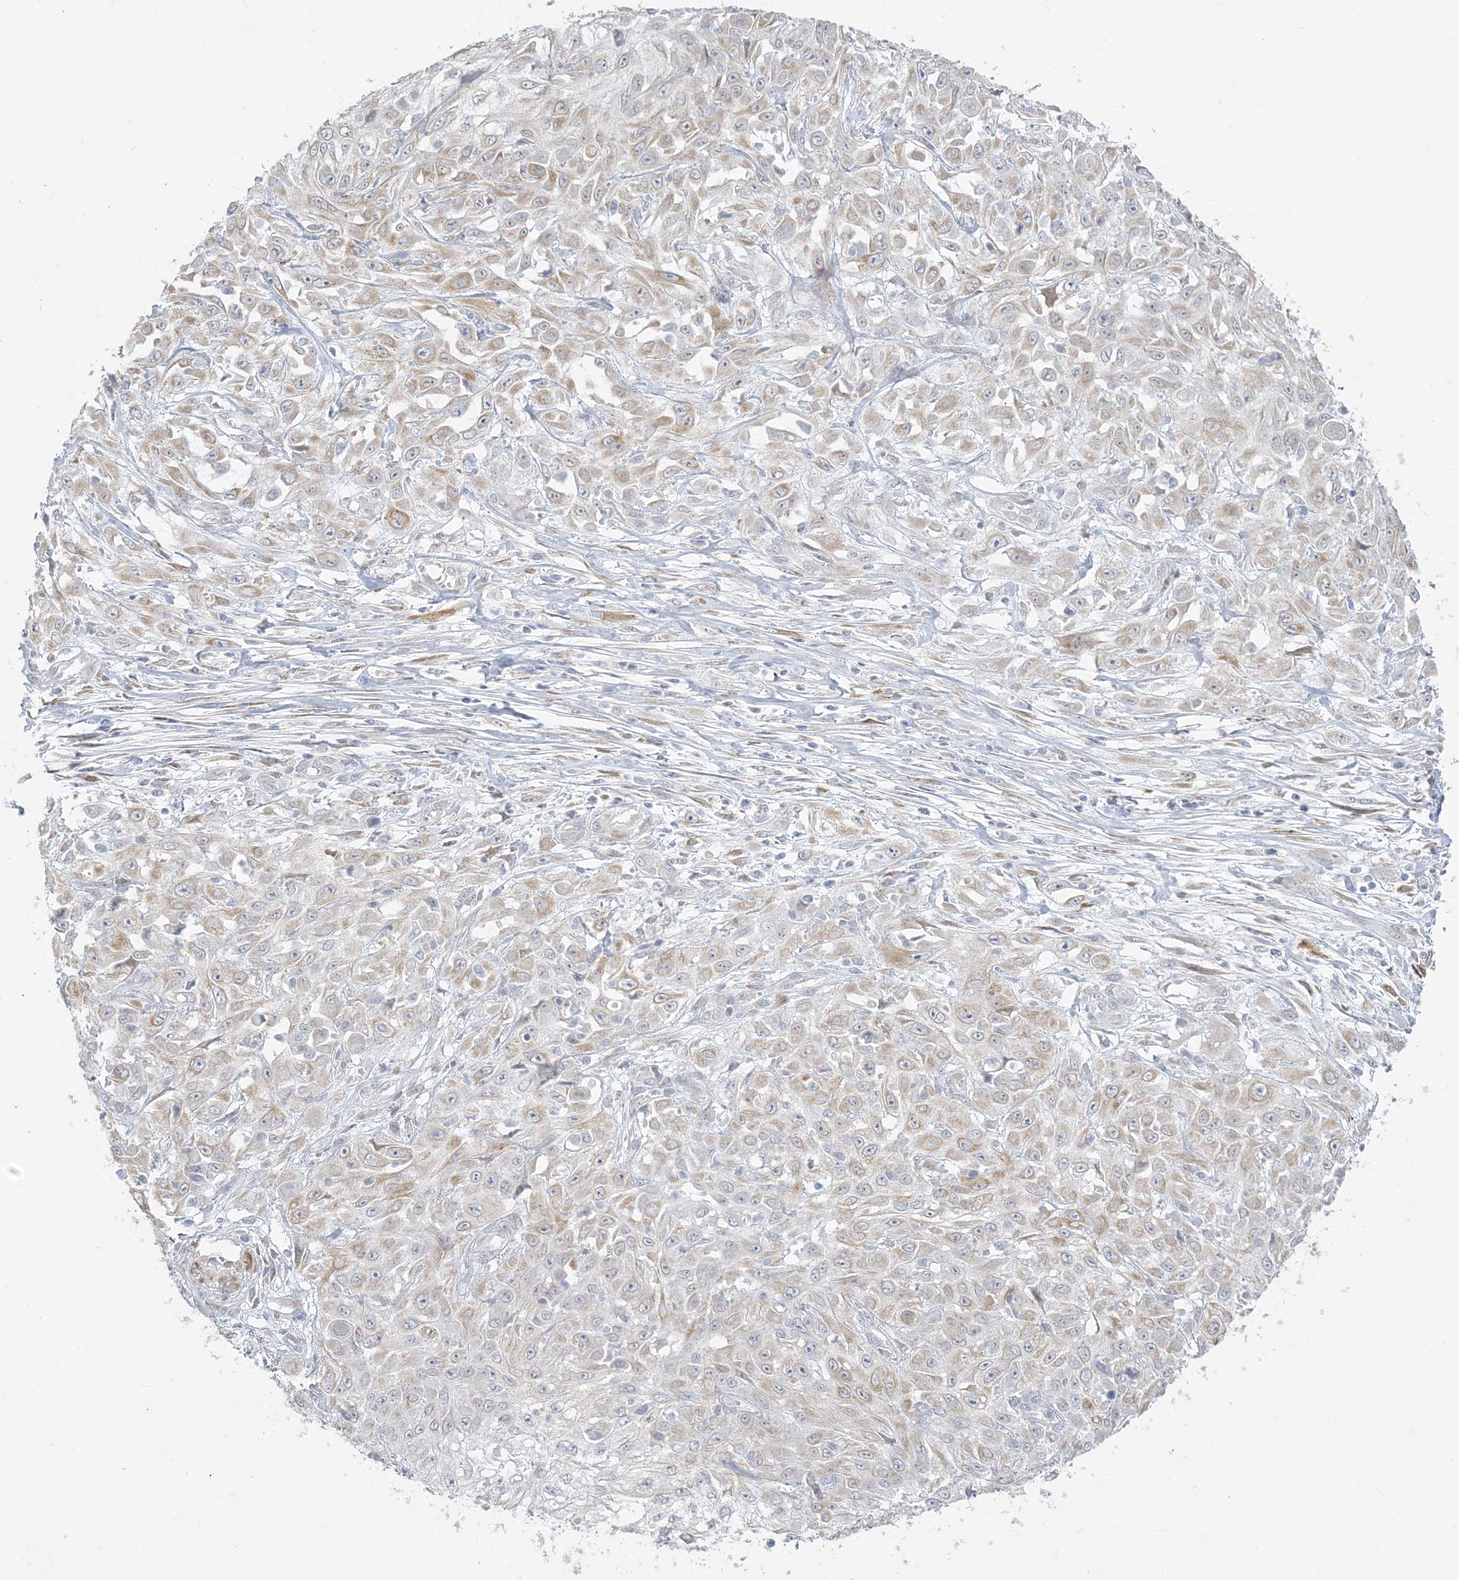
{"staining": {"intensity": "weak", "quantity": "25%-75%", "location": "cytoplasmic/membranous"}, "tissue": "skin cancer", "cell_type": "Tumor cells", "image_type": "cancer", "snomed": [{"axis": "morphology", "description": "Squamous cell carcinoma, NOS"}, {"axis": "morphology", "description": "Squamous cell carcinoma, metastatic, NOS"}, {"axis": "topography", "description": "Skin"}, {"axis": "topography", "description": "Lymph node"}], "caption": "The immunohistochemical stain shows weak cytoplasmic/membranous staining in tumor cells of skin cancer tissue.", "gene": "ZC3H6", "patient": {"sex": "male", "age": 75}}